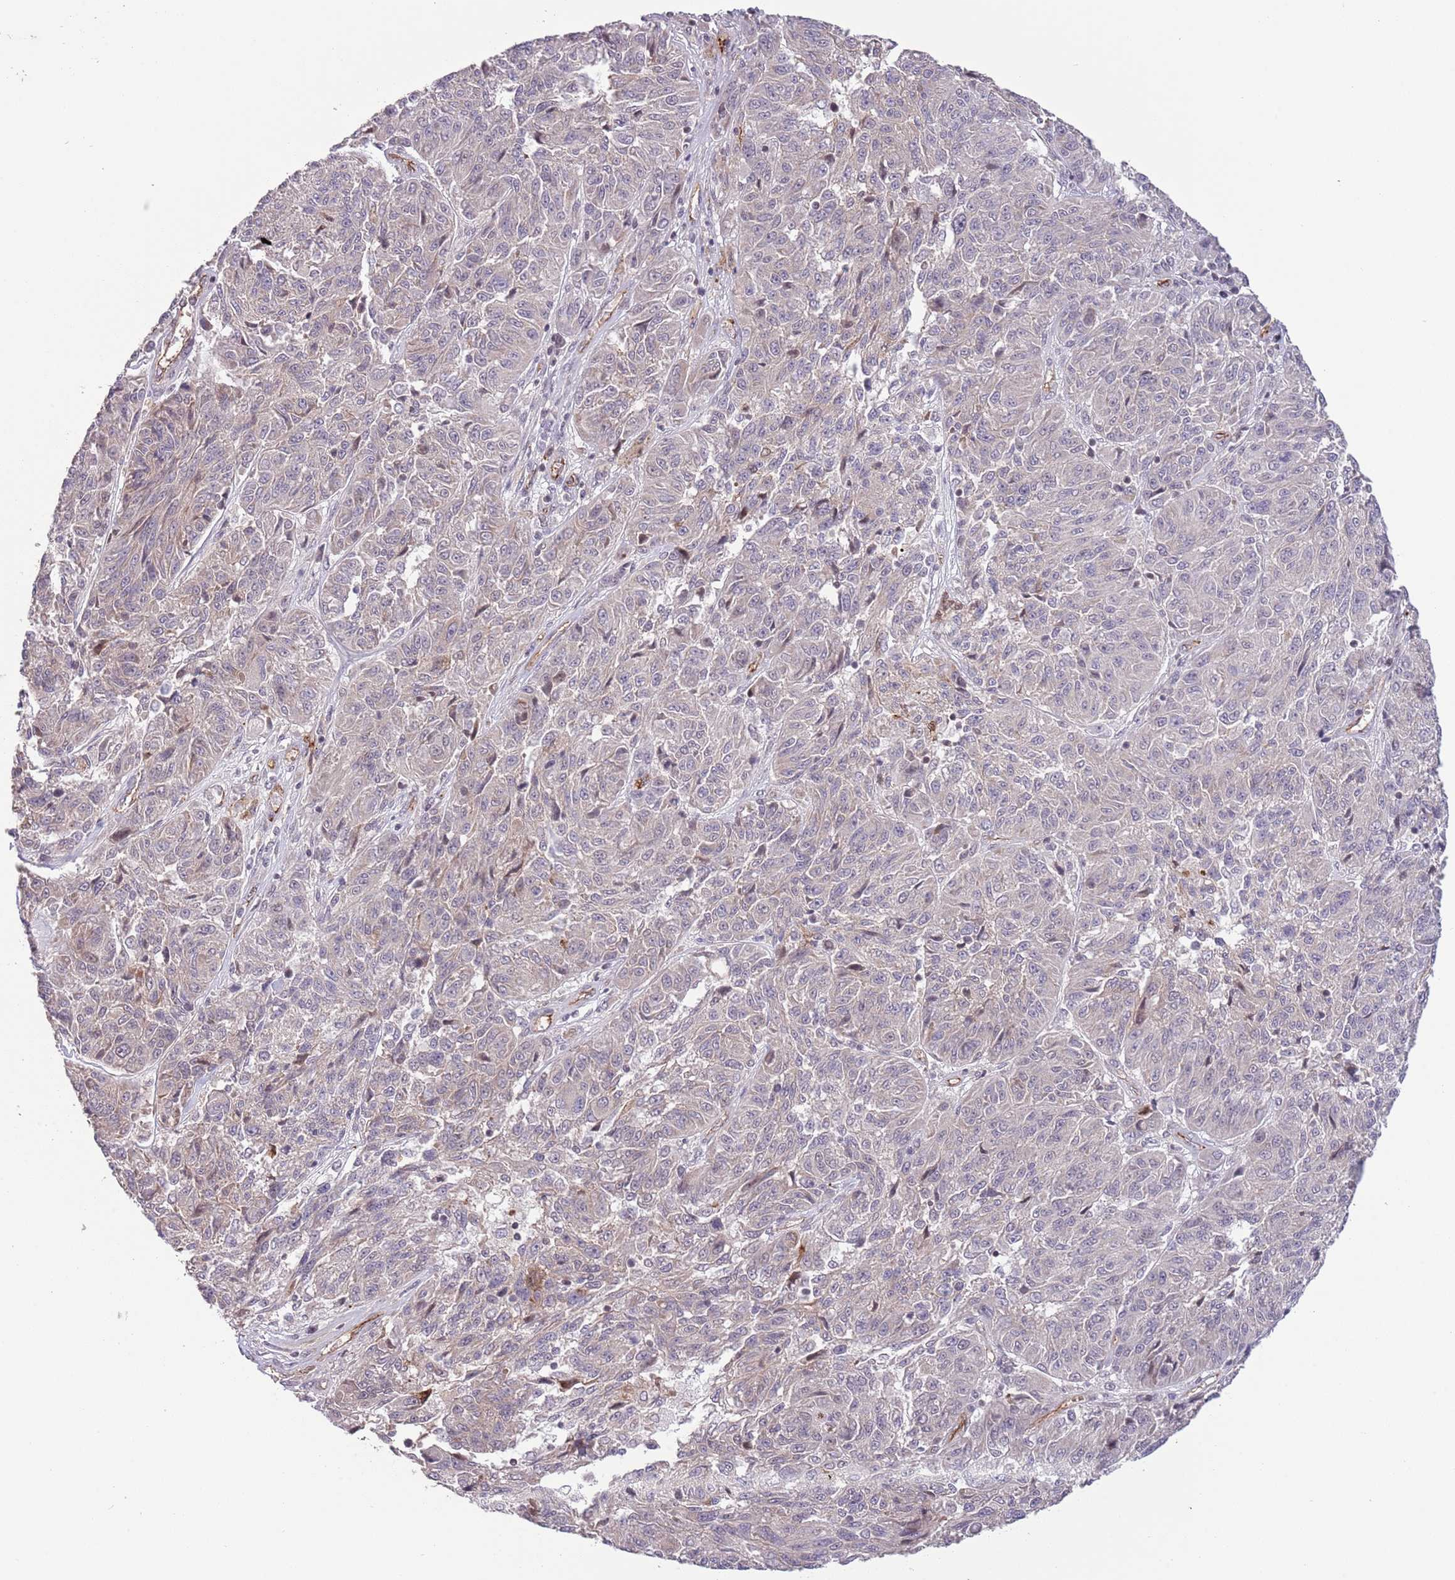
{"staining": {"intensity": "negative", "quantity": "none", "location": "none"}, "tissue": "melanoma", "cell_type": "Tumor cells", "image_type": "cancer", "snomed": [{"axis": "morphology", "description": "Malignant melanoma, NOS"}, {"axis": "topography", "description": "Skin"}], "caption": "High magnification brightfield microscopy of melanoma stained with DAB (brown) and counterstained with hematoxylin (blue): tumor cells show no significant staining. (DAB immunohistochemistry with hematoxylin counter stain).", "gene": "DPP10", "patient": {"sex": "male", "age": 53}}